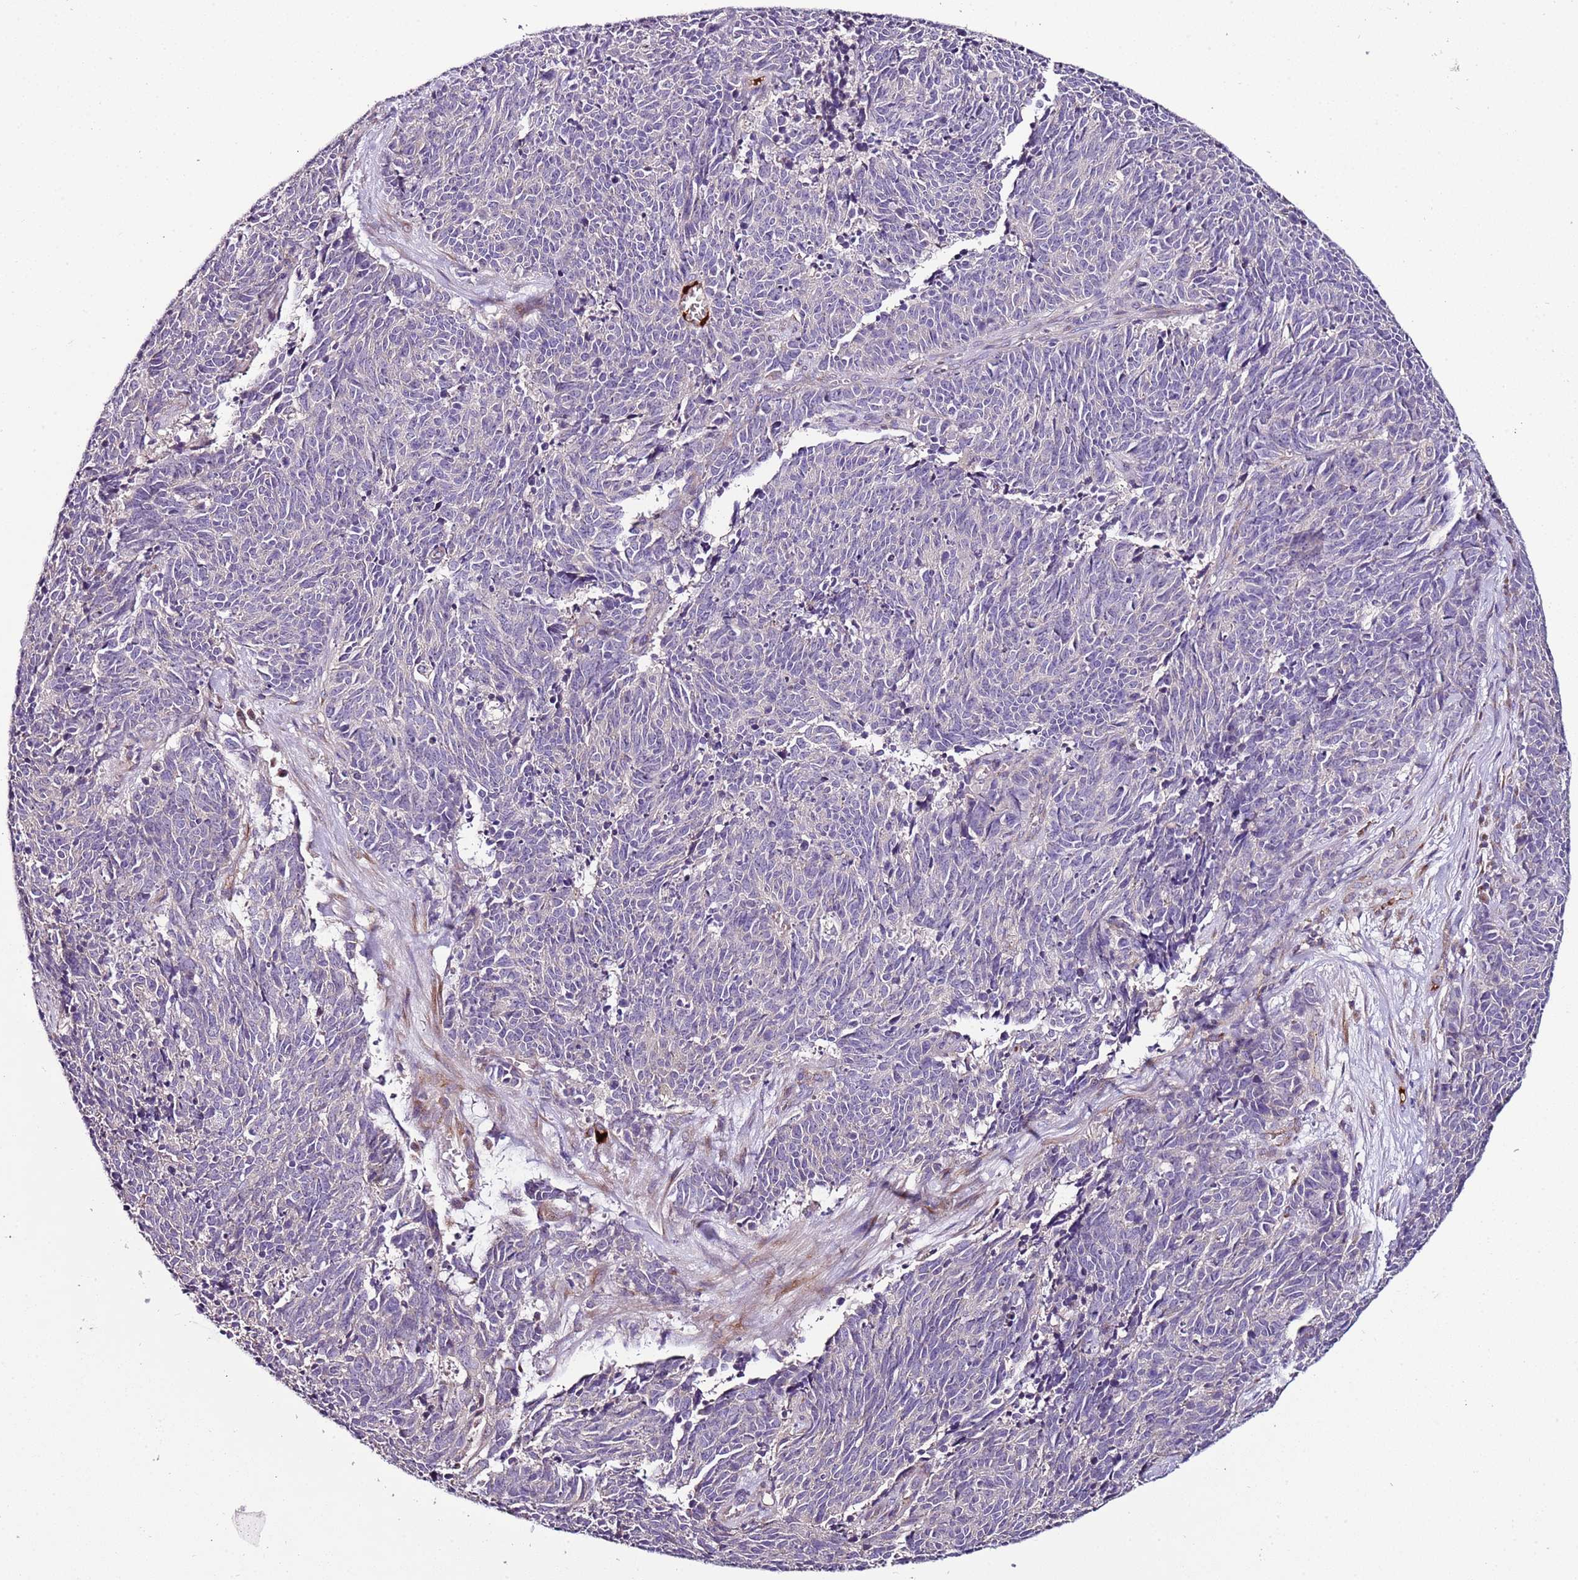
{"staining": {"intensity": "negative", "quantity": "none", "location": "none"}, "tissue": "cervical cancer", "cell_type": "Tumor cells", "image_type": "cancer", "snomed": [{"axis": "morphology", "description": "Squamous cell carcinoma, NOS"}, {"axis": "topography", "description": "Cervix"}], "caption": "This is an immunohistochemistry (IHC) micrograph of human cervical cancer. There is no expression in tumor cells.", "gene": "FAM20A", "patient": {"sex": "female", "age": 29}}